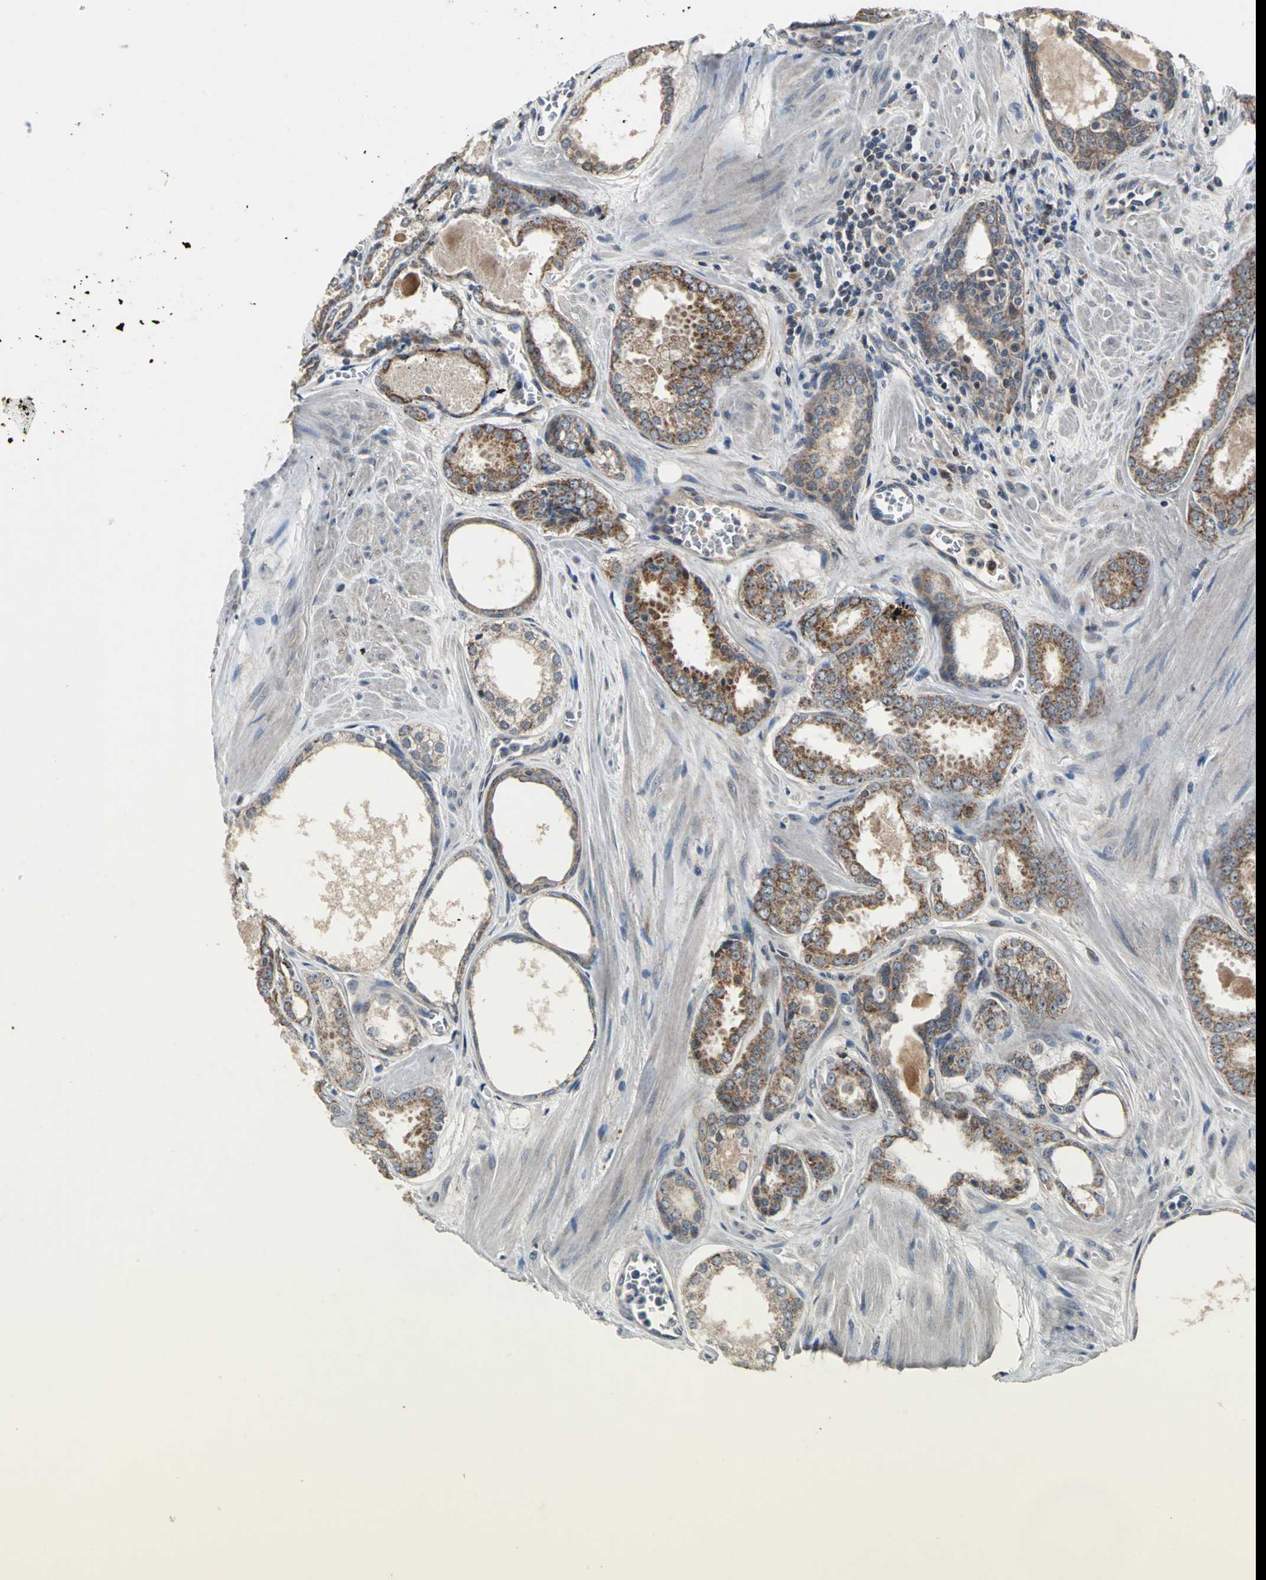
{"staining": {"intensity": "moderate", "quantity": ">75%", "location": "cytoplasmic/membranous"}, "tissue": "prostate cancer", "cell_type": "Tumor cells", "image_type": "cancer", "snomed": [{"axis": "morphology", "description": "Adenocarcinoma, Low grade"}, {"axis": "topography", "description": "Prostate"}], "caption": "Immunohistochemical staining of low-grade adenocarcinoma (prostate) shows medium levels of moderate cytoplasmic/membranous protein expression in approximately >75% of tumor cells.", "gene": "JADE3", "patient": {"sex": "male", "age": 57}}